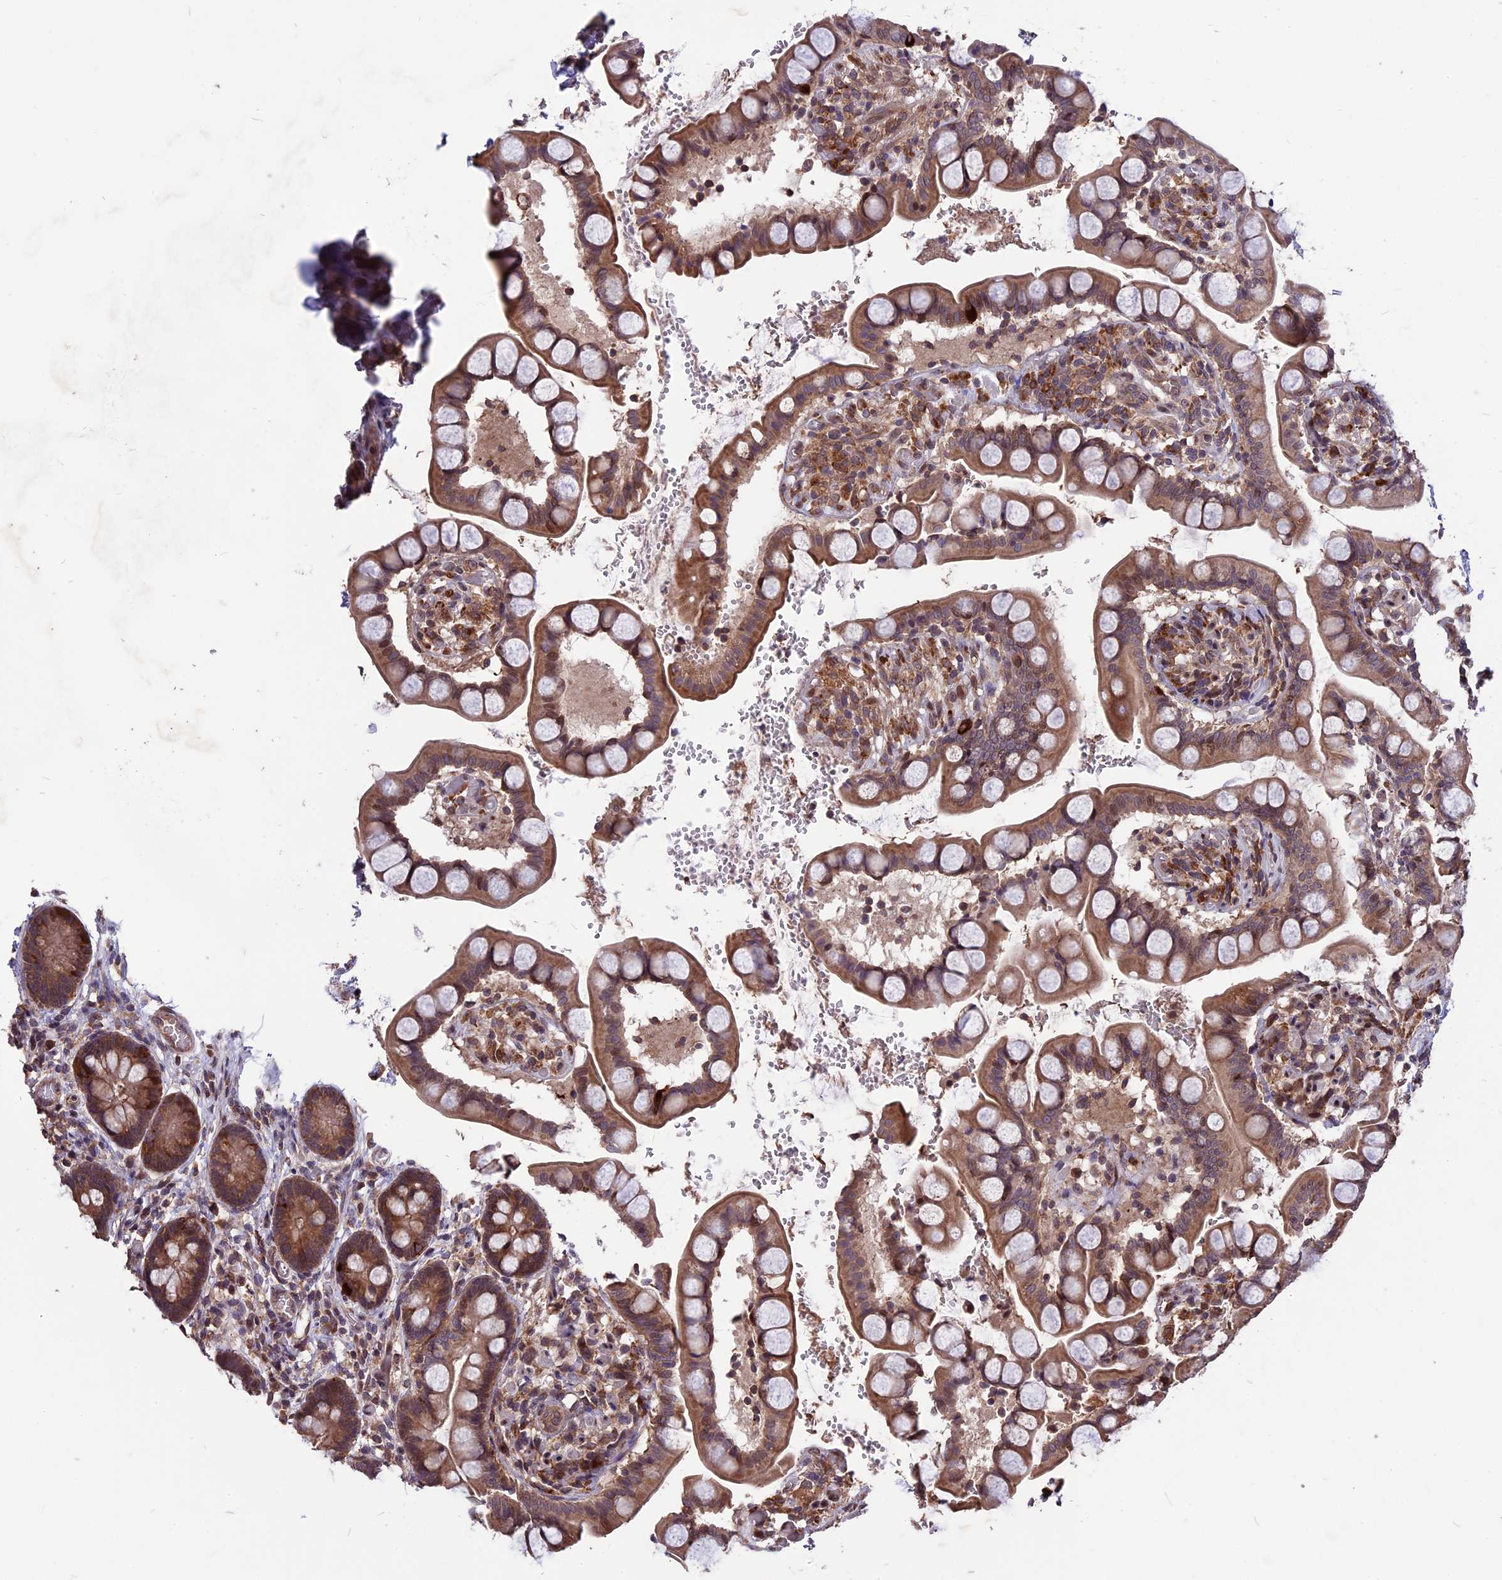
{"staining": {"intensity": "strong", "quantity": "25%-75%", "location": "cytoplasmic/membranous"}, "tissue": "small intestine", "cell_type": "Glandular cells", "image_type": "normal", "snomed": [{"axis": "morphology", "description": "Normal tissue, NOS"}, {"axis": "topography", "description": "Small intestine"}], "caption": "Immunohistochemistry staining of benign small intestine, which shows high levels of strong cytoplasmic/membranous expression in about 25%-75% of glandular cells indicating strong cytoplasmic/membranous protein expression. The staining was performed using DAB (brown) for protein detection and nuclei were counterstained in hematoxylin (blue).", "gene": "ZNF598", "patient": {"sex": "male", "age": 52}}